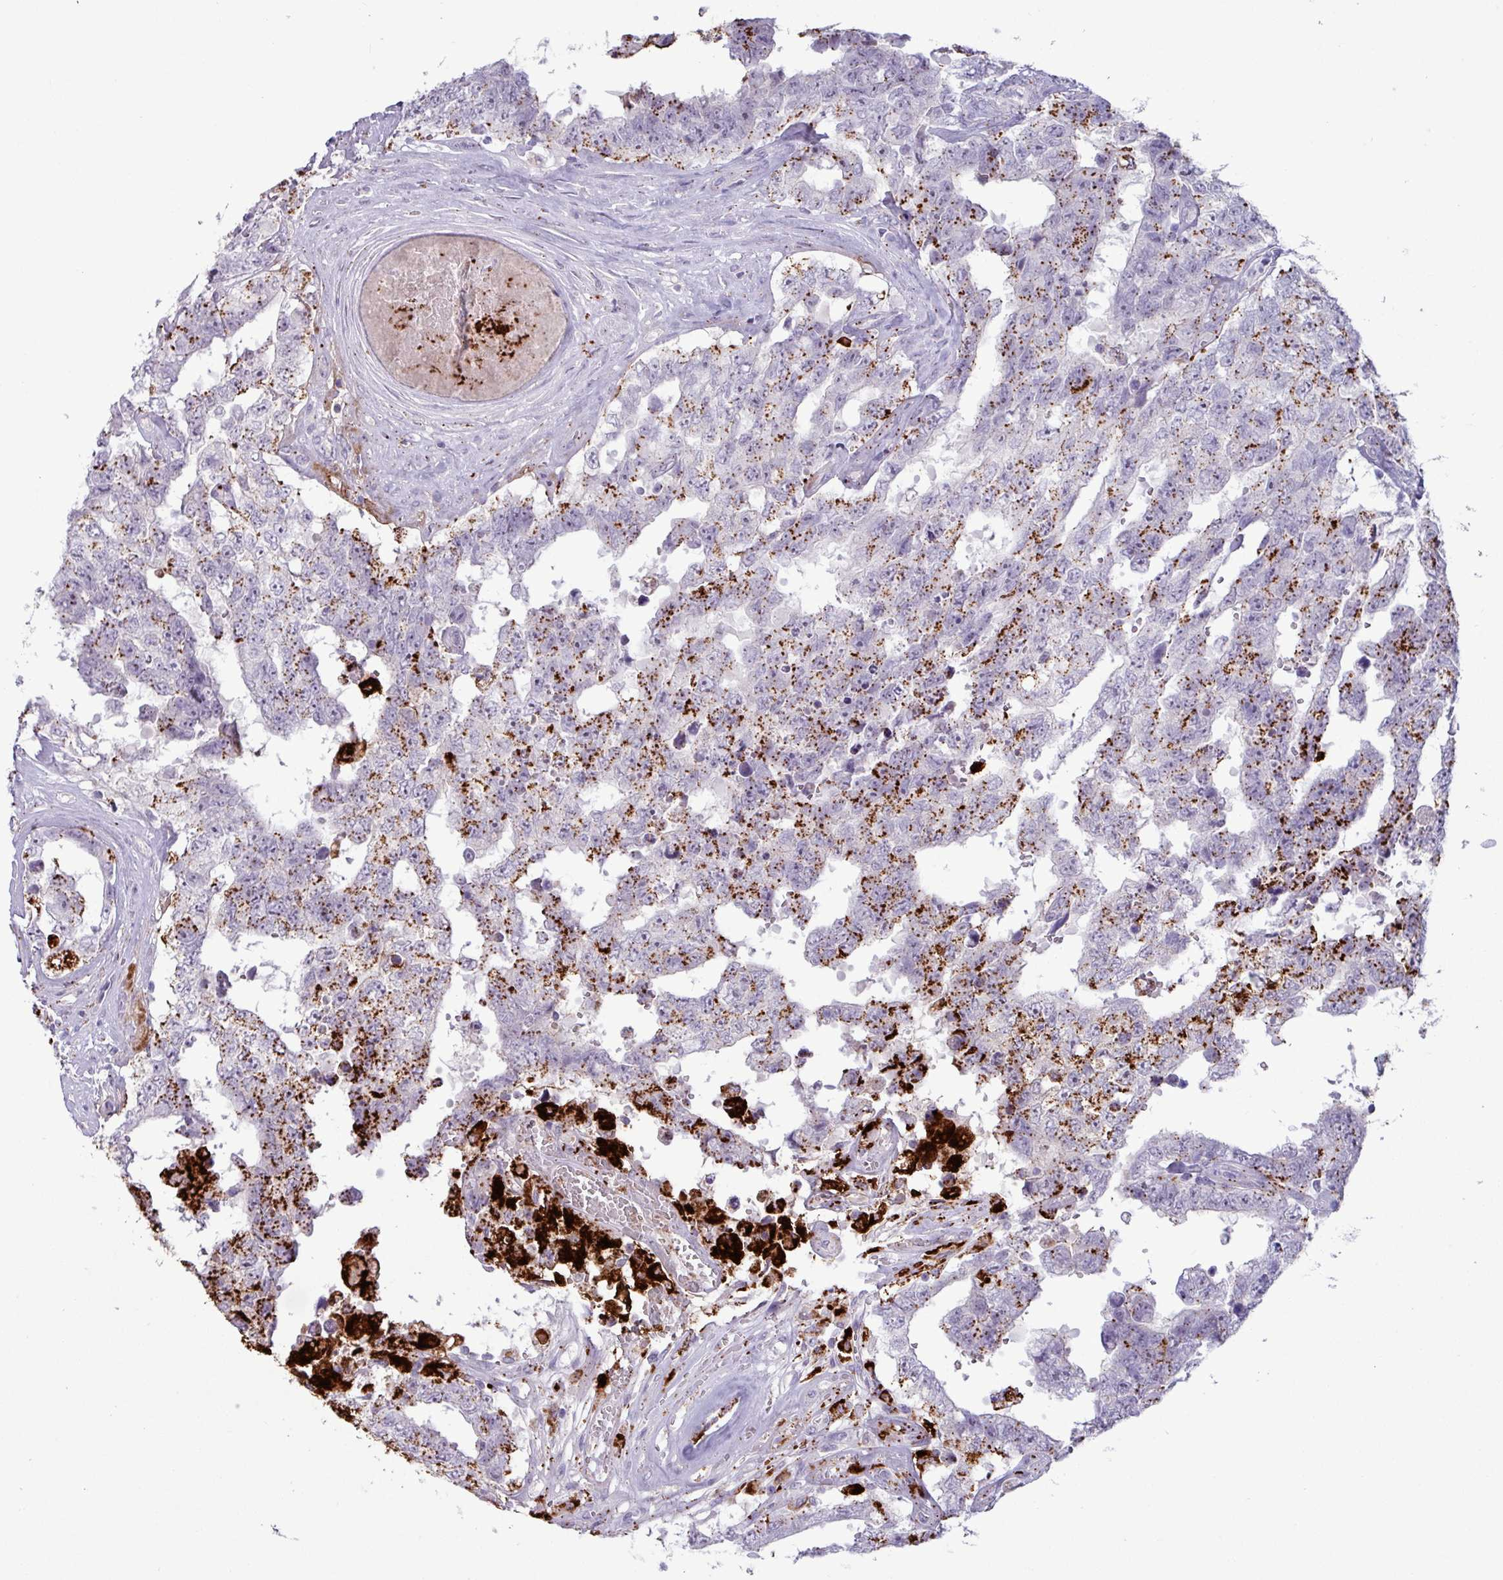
{"staining": {"intensity": "strong", "quantity": ">75%", "location": "cytoplasmic/membranous"}, "tissue": "testis cancer", "cell_type": "Tumor cells", "image_type": "cancer", "snomed": [{"axis": "morphology", "description": "Normal tissue, NOS"}, {"axis": "morphology", "description": "Carcinoma, Embryonal, NOS"}, {"axis": "topography", "description": "Testis"}, {"axis": "topography", "description": "Epididymis"}], "caption": "A micrograph of testis embryonal carcinoma stained for a protein demonstrates strong cytoplasmic/membranous brown staining in tumor cells. (Brightfield microscopy of DAB IHC at high magnification).", "gene": "PLIN2", "patient": {"sex": "male", "age": 25}}